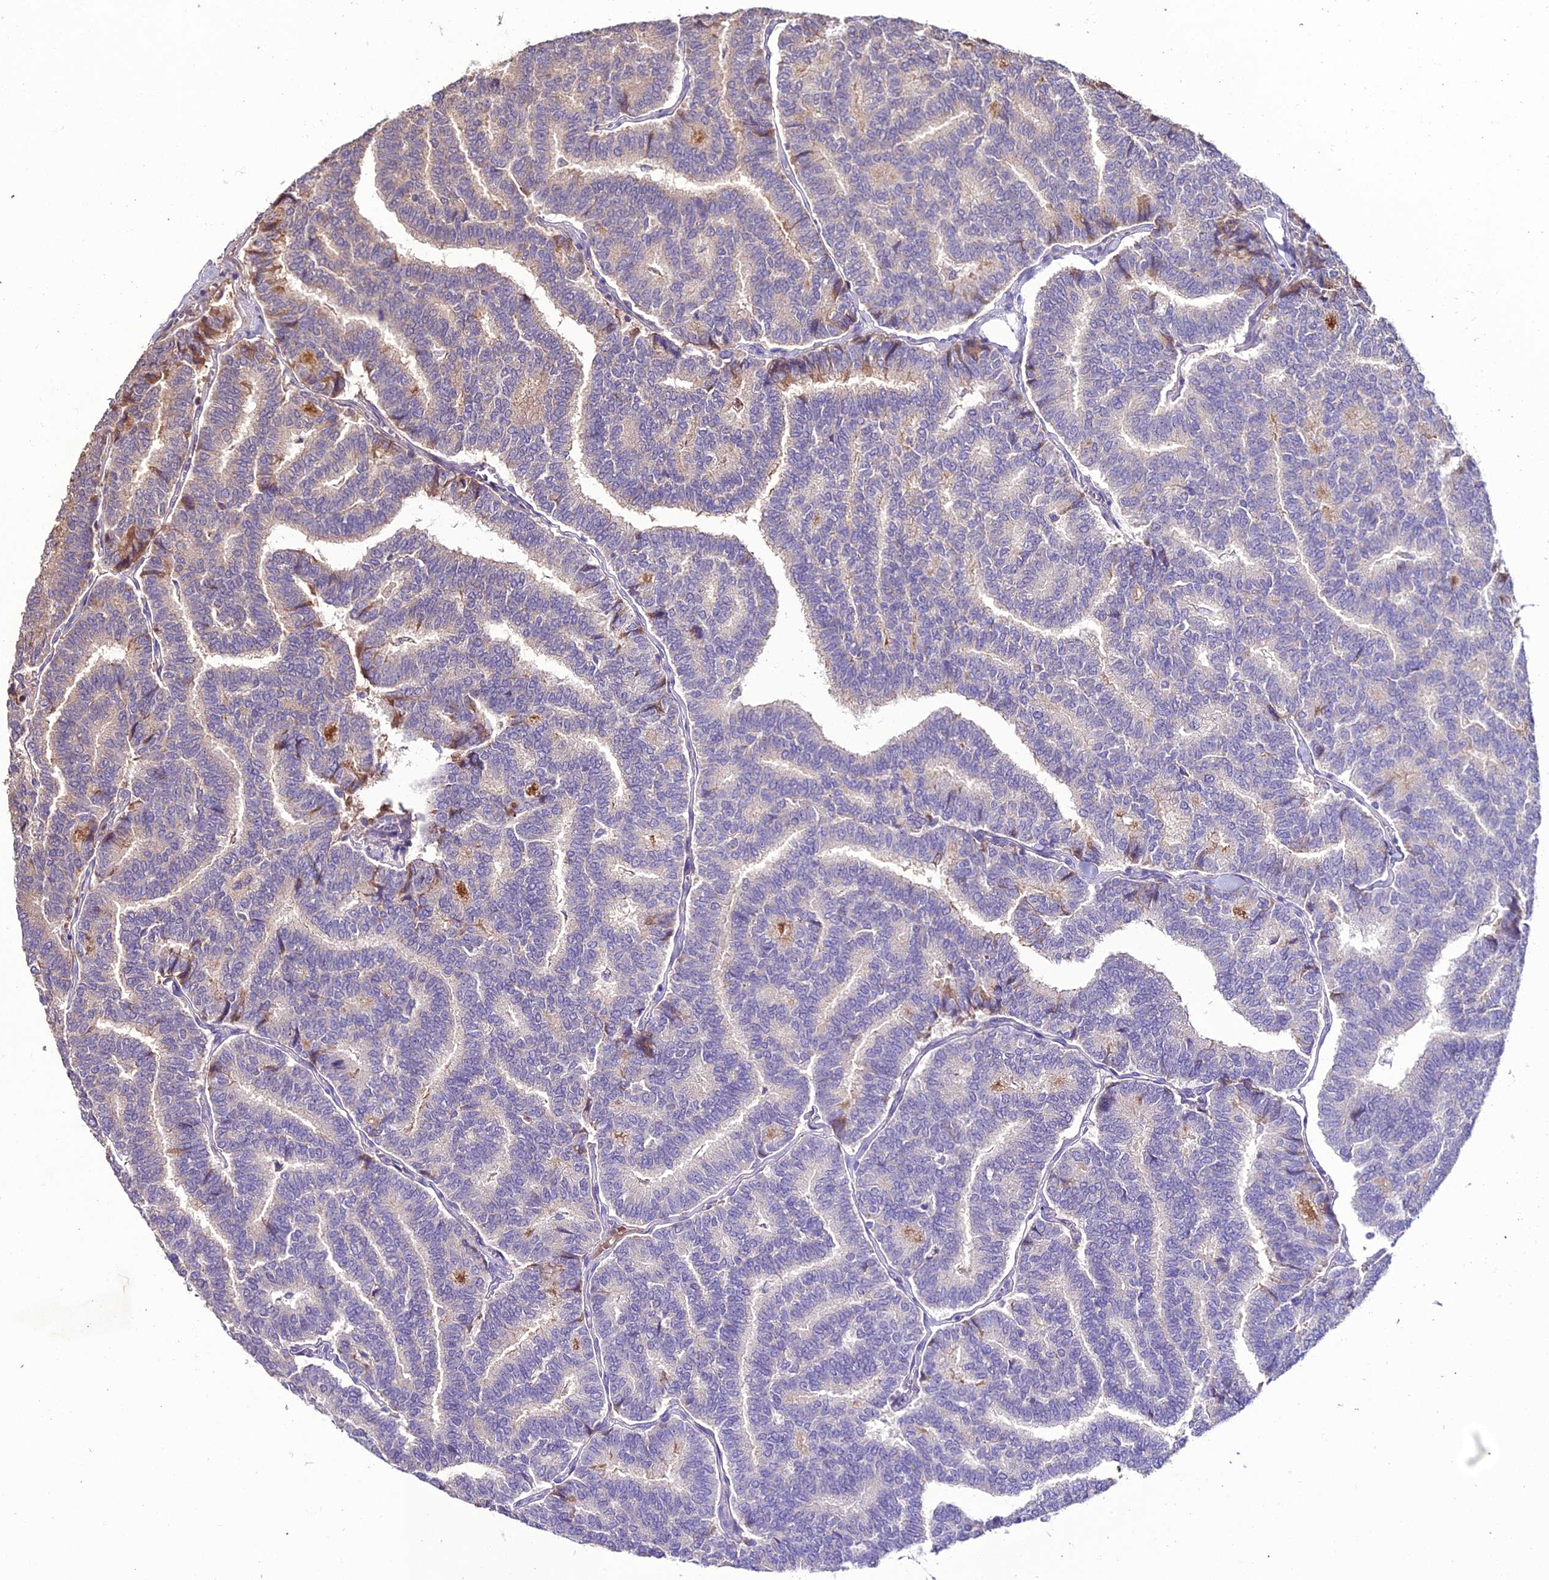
{"staining": {"intensity": "weak", "quantity": "<25%", "location": "cytoplasmic/membranous"}, "tissue": "thyroid cancer", "cell_type": "Tumor cells", "image_type": "cancer", "snomed": [{"axis": "morphology", "description": "Papillary adenocarcinoma, NOS"}, {"axis": "topography", "description": "Thyroid gland"}], "caption": "An immunohistochemistry (IHC) image of thyroid cancer (papillary adenocarcinoma) is shown. There is no staining in tumor cells of thyroid cancer (papillary adenocarcinoma).", "gene": "KCTD16", "patient": {"sex": "female", "age": 35}}